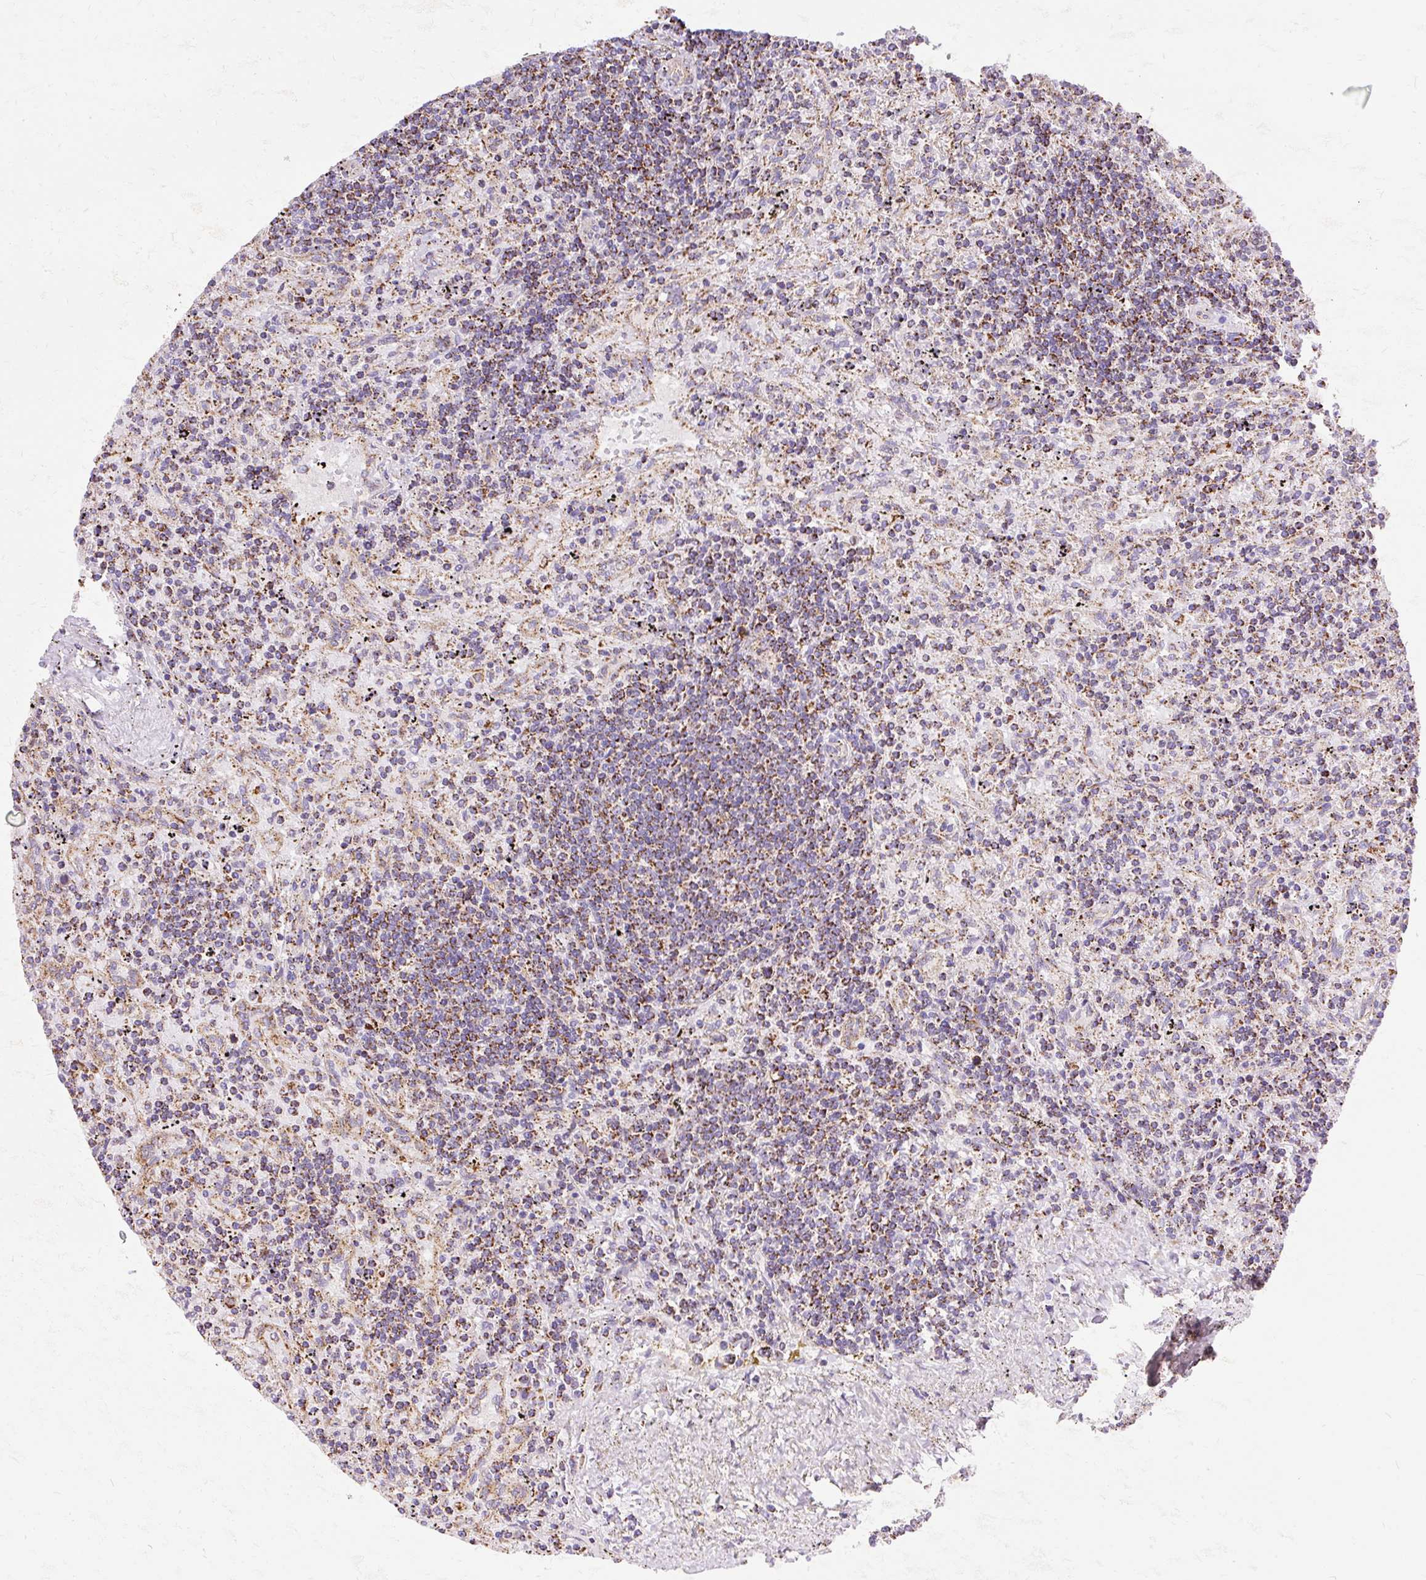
{"staining": {"intensity": "moderate", "quantity": ">75%", "location": "cytoplasmic/membranous"}, "tissue": "lymphoma", "cell_type": "Tumor cells", "image_type": "cancer", "snomed": [{"axis": "morphology", "description": "Malignant lymphoma, non-Hodgkin's type, Low grade"}, {"axis": "topography", "description": "Spleen"}], "caption": "A histopathology image of lymphoma stained for a protein displays moderate cytoplasmic/membranous brown staining in tumor cells. (DAB (3,3'-diaminobenzidine) IHC, brown staining for protein, blue staining for nuclei).", "gene": "CEP290", "patient": {"sex": "male", "age": 76}}